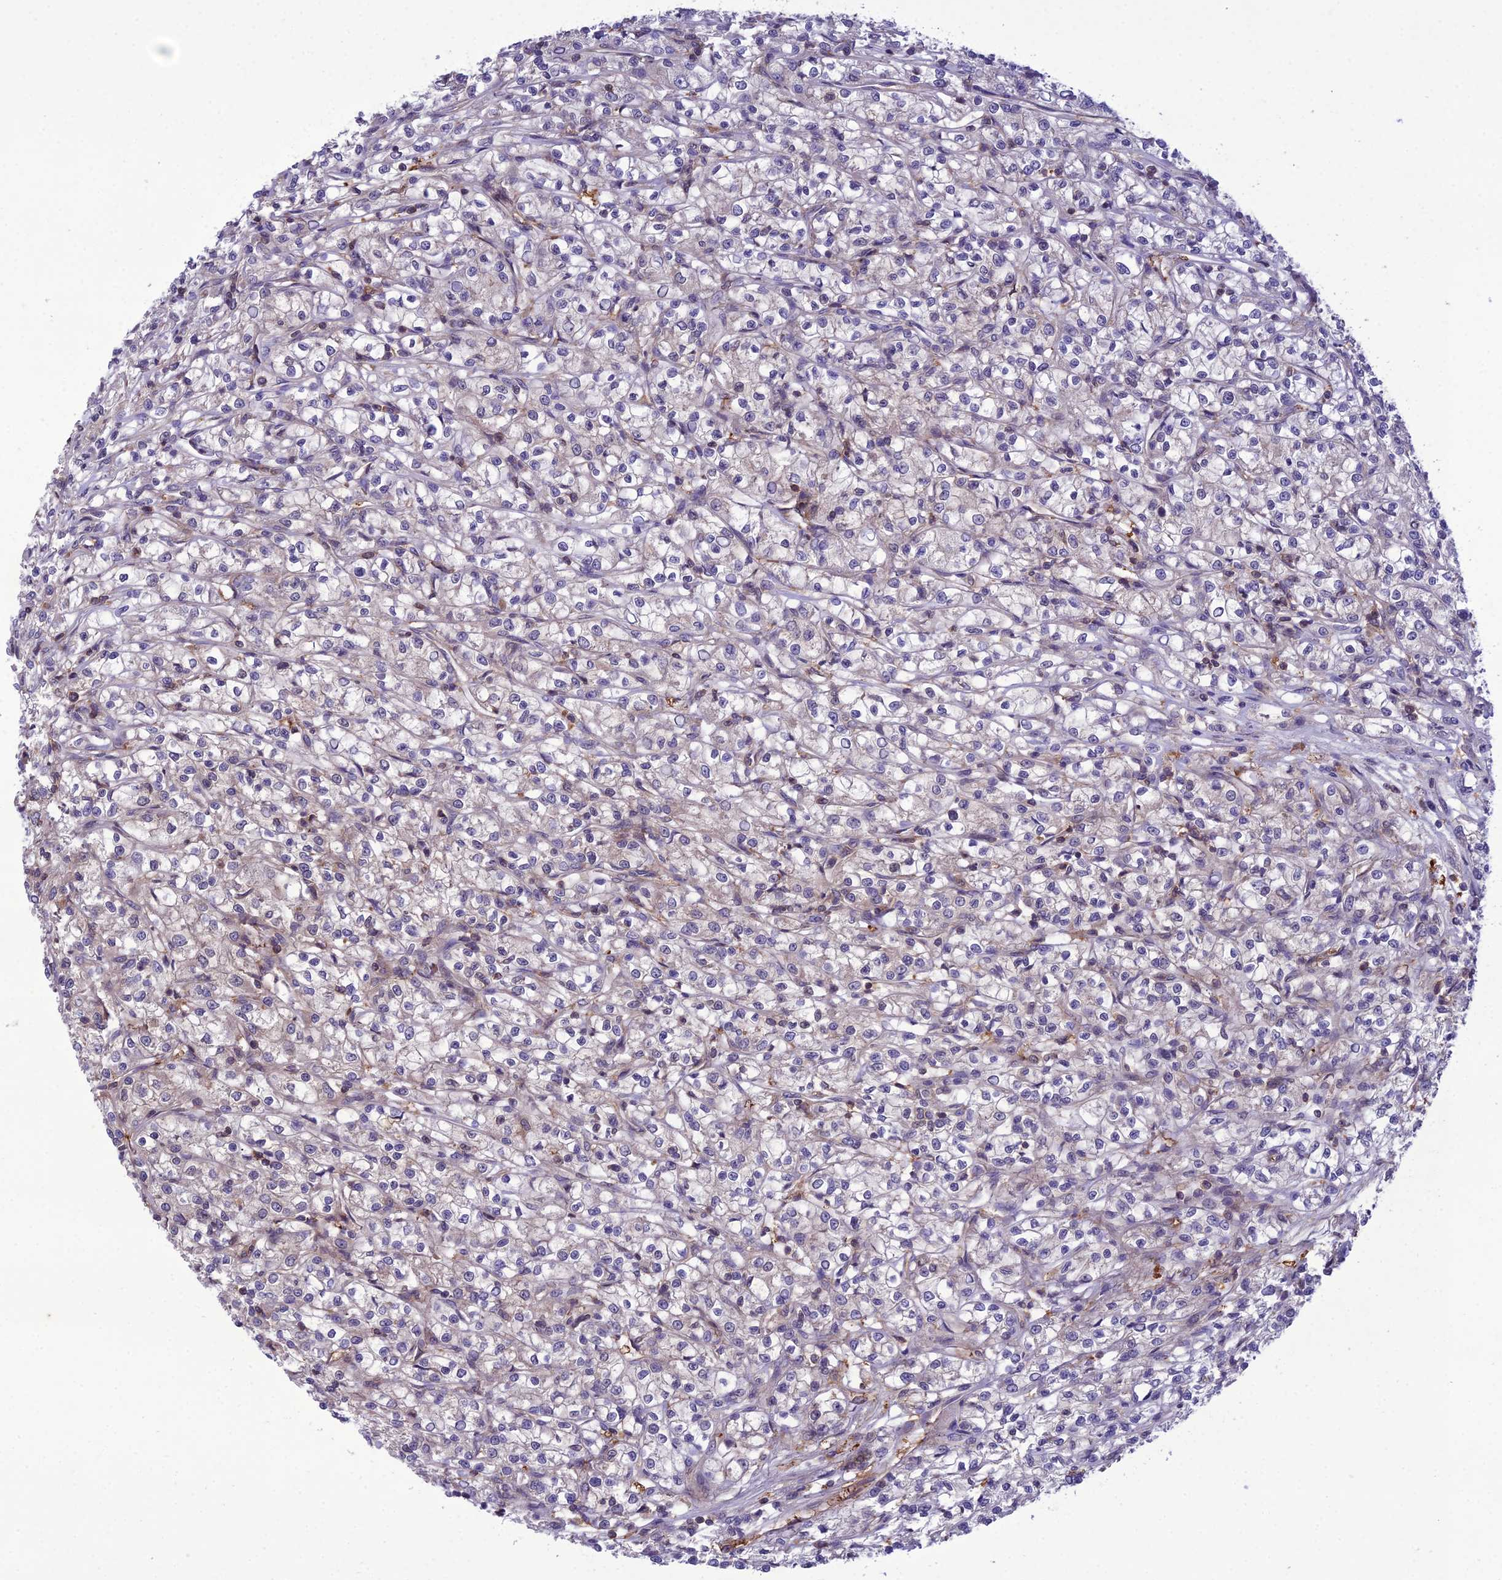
{"staining": {"intensity": "negative", "quantity": "none", "location": "none"}, "tissue": "renal cancer", "cell_type": "Tumor cells", "image_type": "cancer", "snomed": [{"axis": "morphology", "description": "Adenocarcinoma, NOS"}, {"axis": "topography", "description": "Kidney"}], "caption": "This is a micrograph of IHC staining of renal adenocarcinoma, which shows no expression in tumor cells. Nuclei are stained in blue.", "gene": "GDF6", "patient": {"sex": "female", "age": 59}}